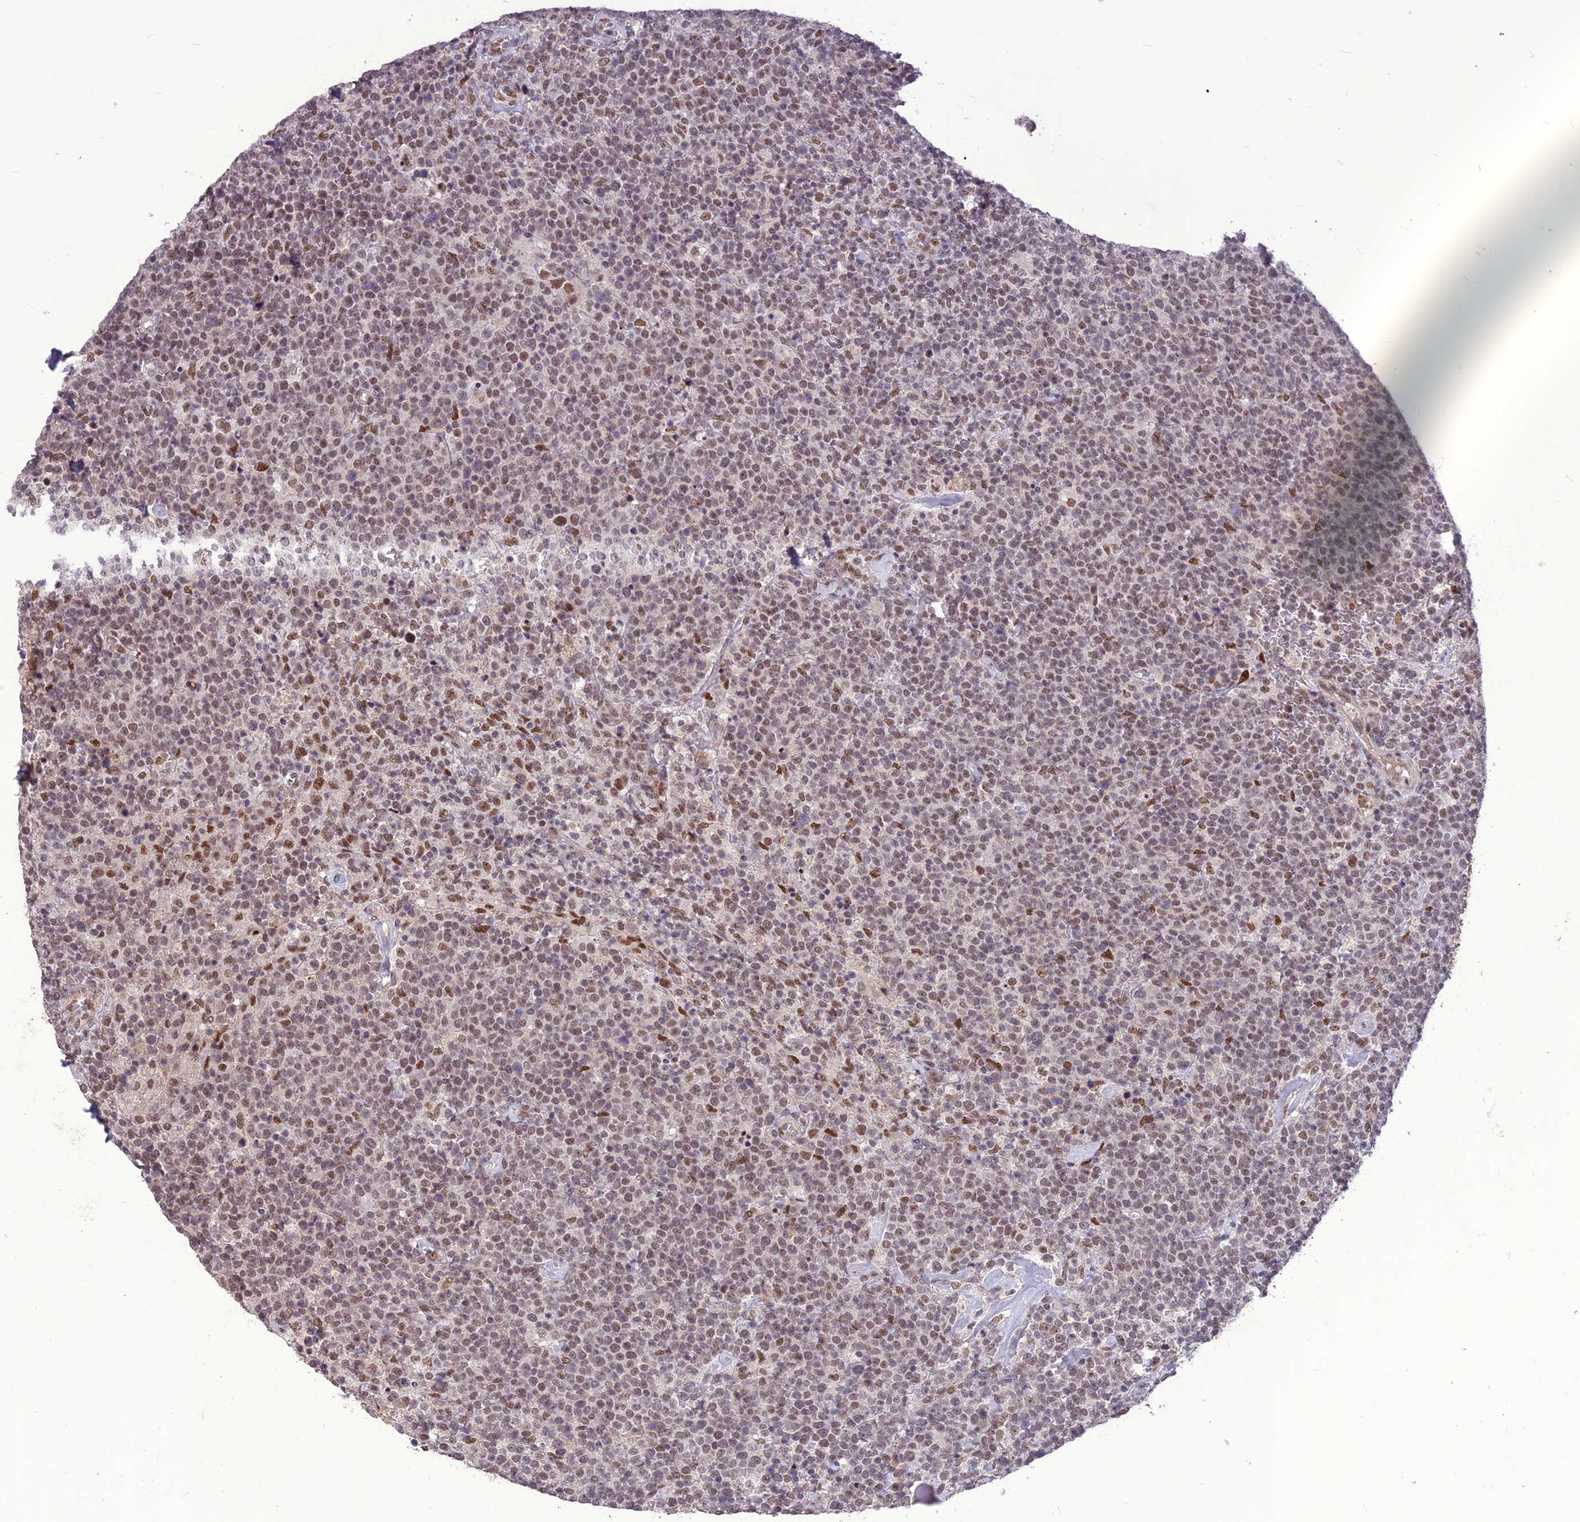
{"staining": {"intensity": "moderate", "quantity": "25%-75%", "location": "nuclear"}, "tissue": "lymphoma", "cell_type": "Tumor cells", "image_type": "cancer", "snomed": [{"axis": "morphology", "description": "Malignant lymphoma, non-Hodgkin's type, High grade"}, {"axis": "topography", "description": "Lymph node"}], "caption": "Immunohistochemistry histopathology image of neoplastic tissue: high-grade malignant lymphoma, non-Hodgkin's type stained using immunohistochemistry exhibits medium levels of moderate protein expression localized specifically in the nuclear of tumor cells, appearing as a nuclear brown color.", "gene": "DIS3", "patient": {"sex": "male", "age": 61}}